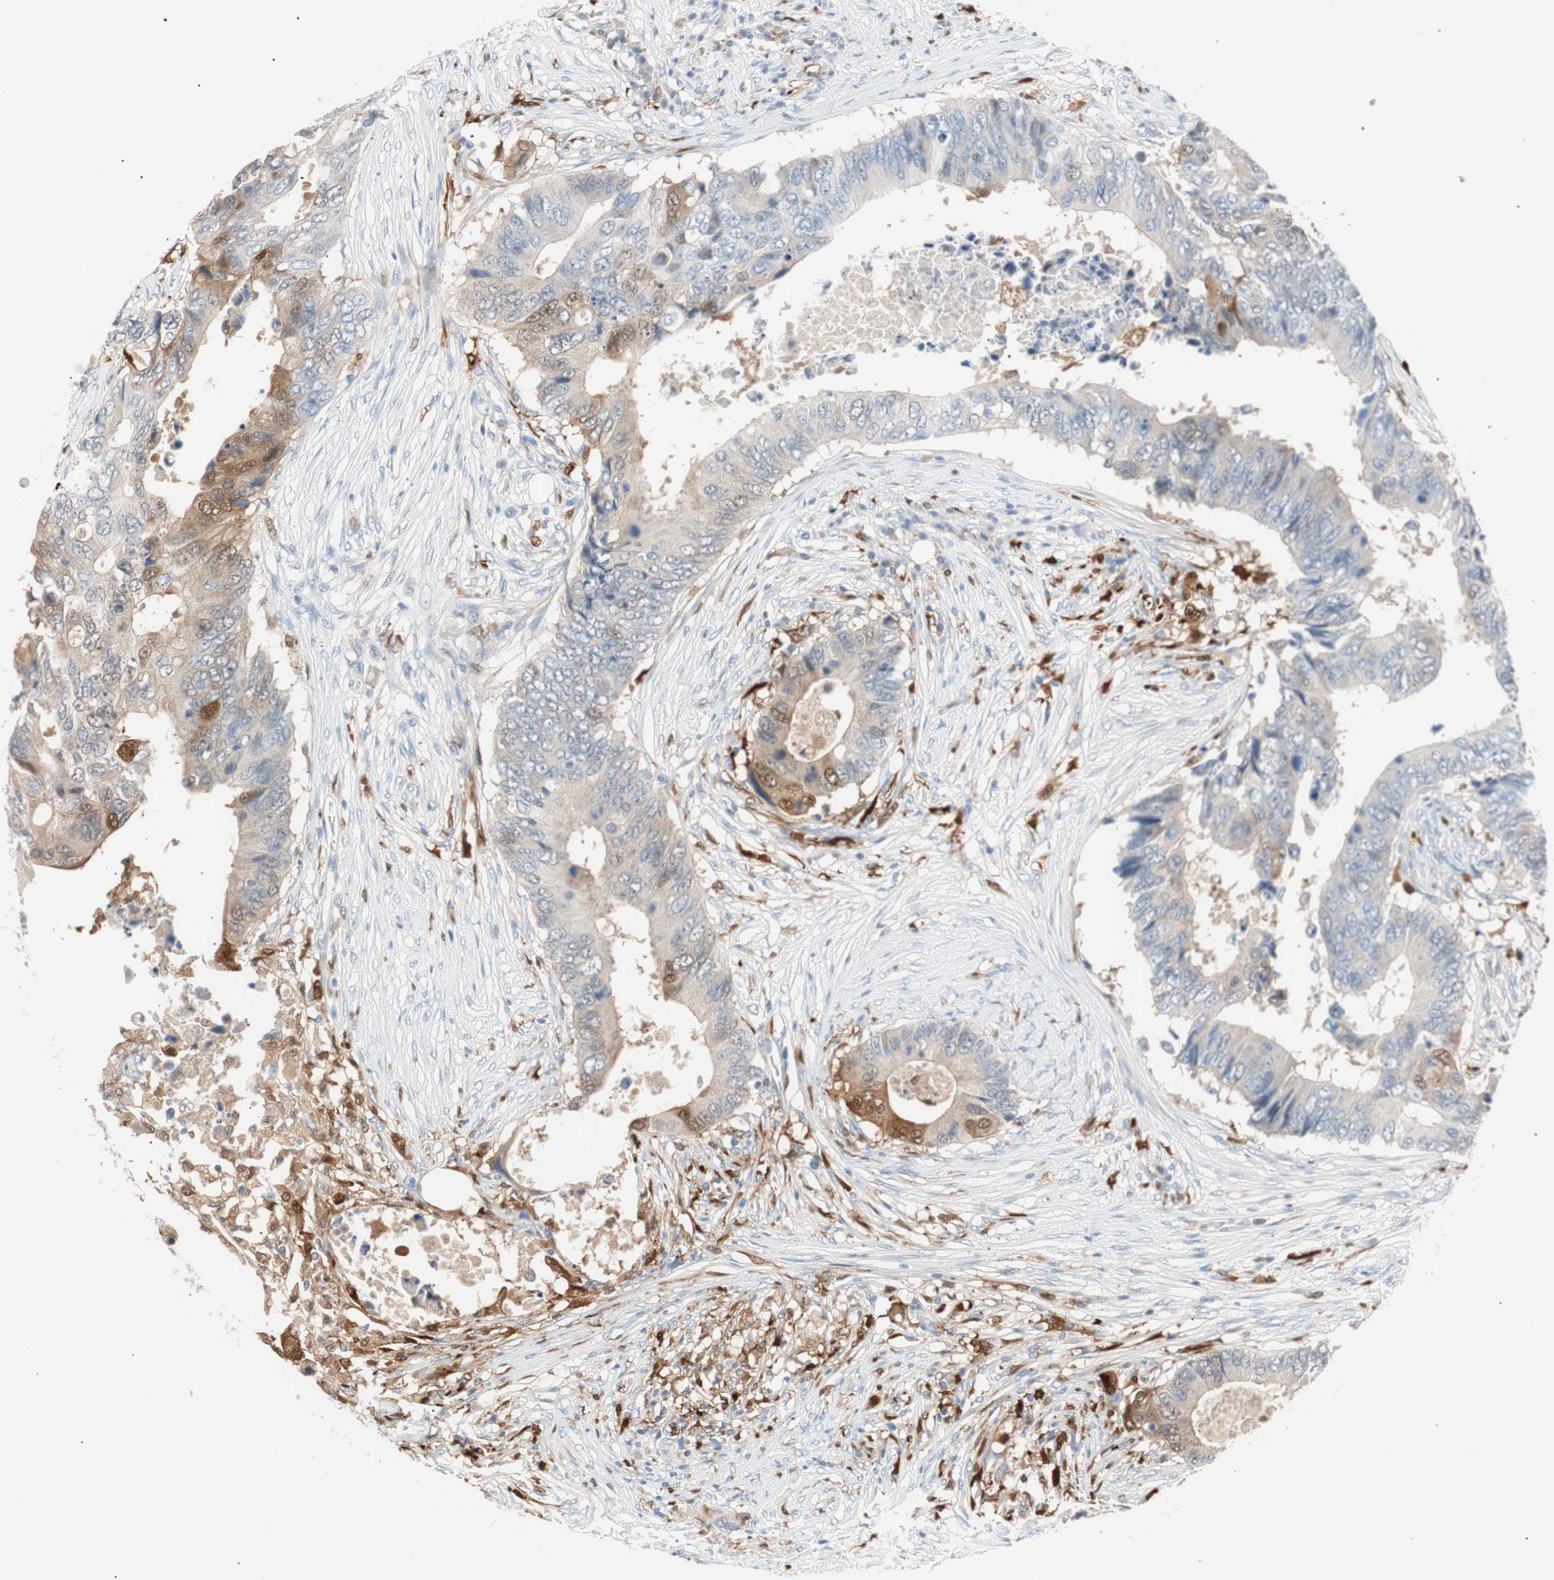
{"staining": {"intensity": "moderate", "quantity": "<25%", "location": "cytoplasmic/membranous,nuclear"}, "tissue": "colorectal cancer", "cell_type": "Tumor cells", "image_type": "cancer", "snomed": [{"axis": "morphology", "description": "Adenocarcinoma, NOS"}, {"axis": "topography", "description": "Colon"}], "caption": "Colorectal cancer (adenocarcinoma) stained with DAB IHC reveals low levels of moderate cytoplasmic/membranous and nuclear staining in about <25% of tumor cells.", "gene": "IL18", "patient": {"sex": "male", "age": 71}}